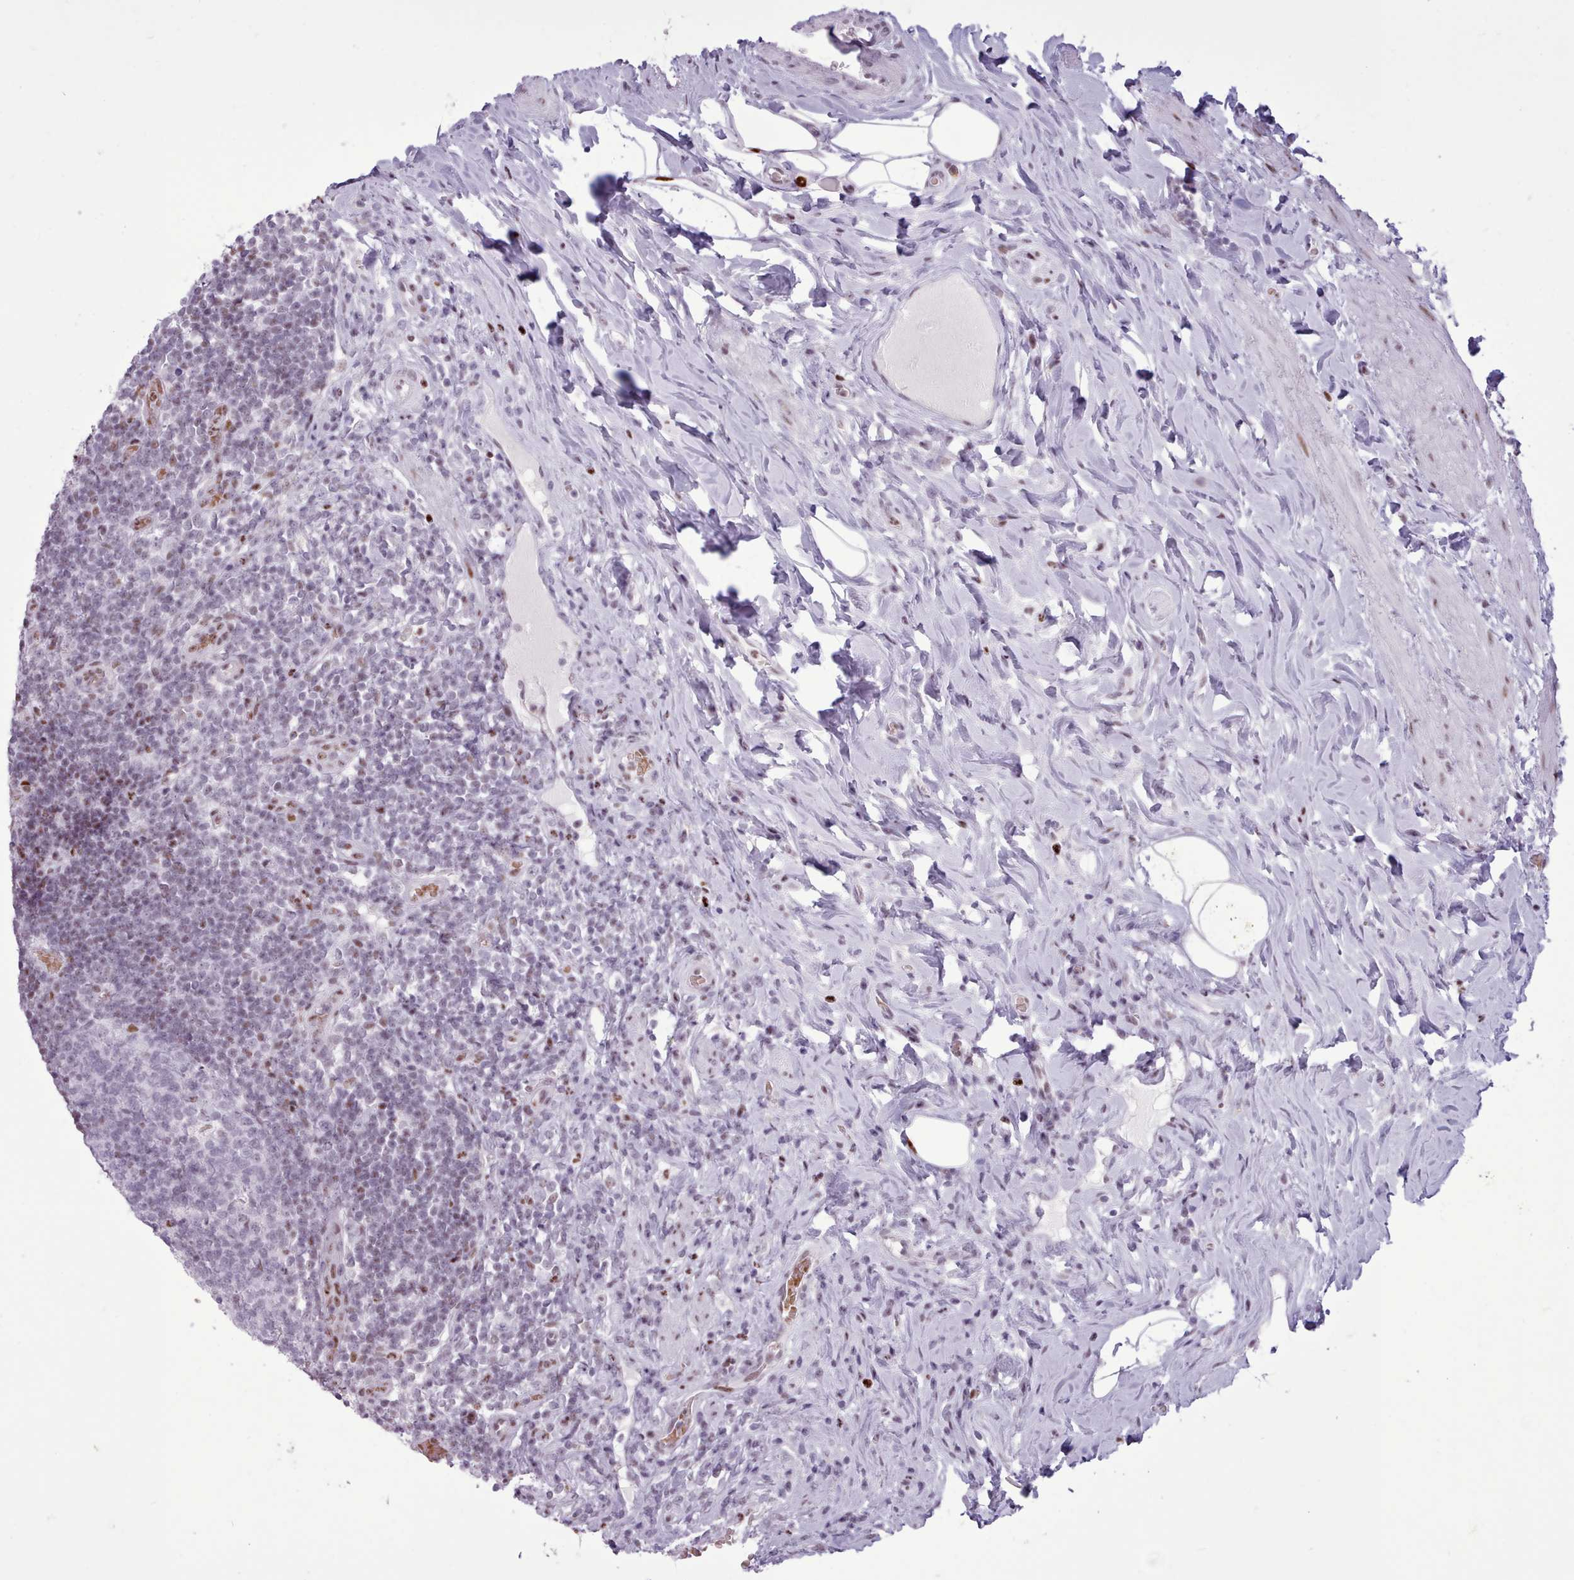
{"staining": {"intensity": "moderate", "quantity": "25%-75%", "location": "nuclear"}, "tissue": "appendix", "cell_type": "Glandular cells", "image_type": "normal", "snomed": [{"axis": "morphology", "description": "Normal tissue, NOS"}, {"axis": "topography", "description": "Appendix"}], "caption": "Immunohistochemical staining of normal human appendix shows medium levels of moderate nuclear staining in approximately 25%-75% of glandular cells. (Stains: DAB (3,3'-diaminobenzidine) in brown, nuclei in blue, Microscopy: brightfield microscopy at high magnification).", "gene": "SRSF4", "patient": {"sex": "female", "age": 43}}